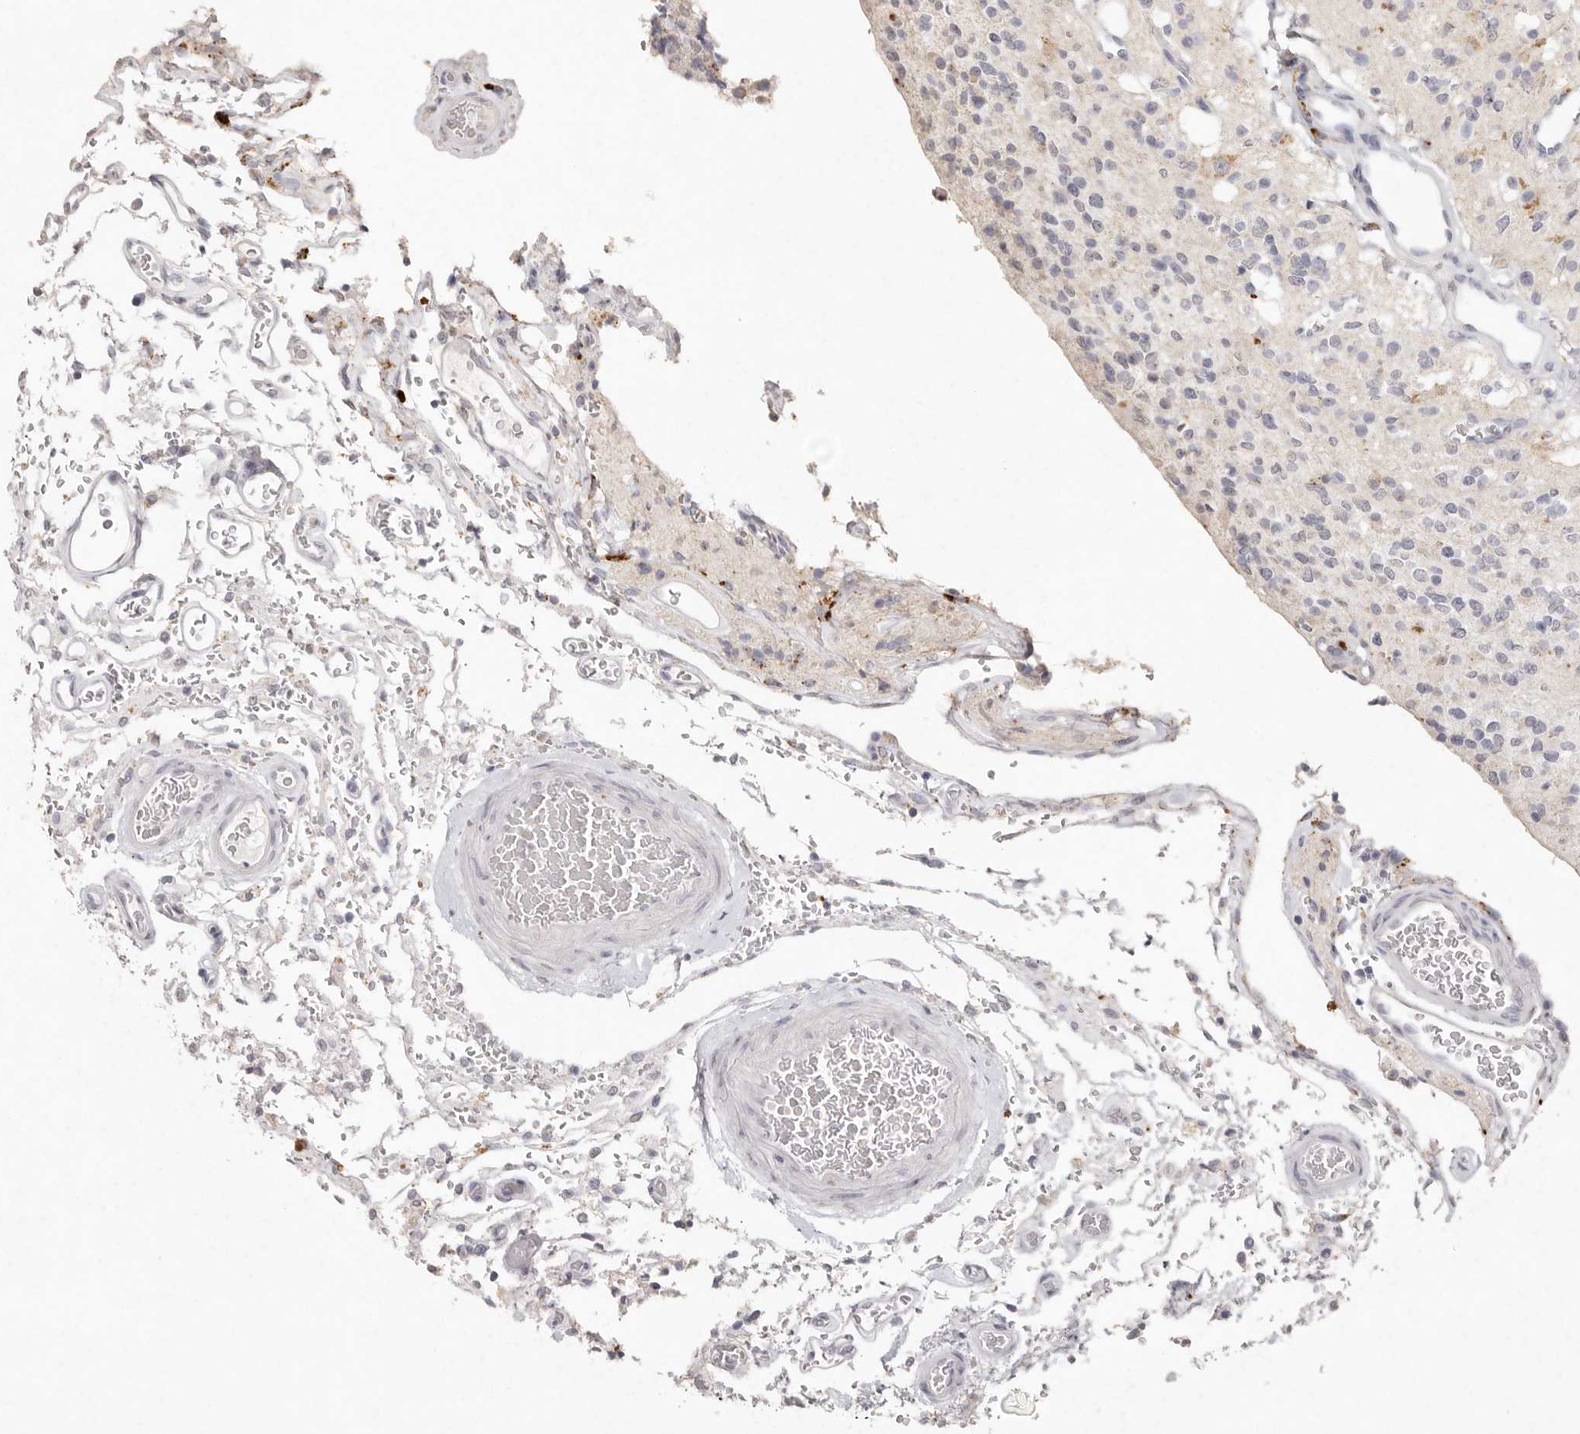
{"staining": {"intensity": "negative", "quantity": "none", "location": "none"}, "tissue": "glioma", "cell_type": "Tumor cells", "image_type": "cancer", "snomed": [{"axis": "morphology", "description": "Glioma, malignant, High grade"}, {"axis": "topography", "description": "Brain"}], "caption": "Protein analysis of malignant high-grade glioma shows no significant expression in tumor cells.", "gene": "FAM185A", "patient": {"sex": "male", "age": 34}}